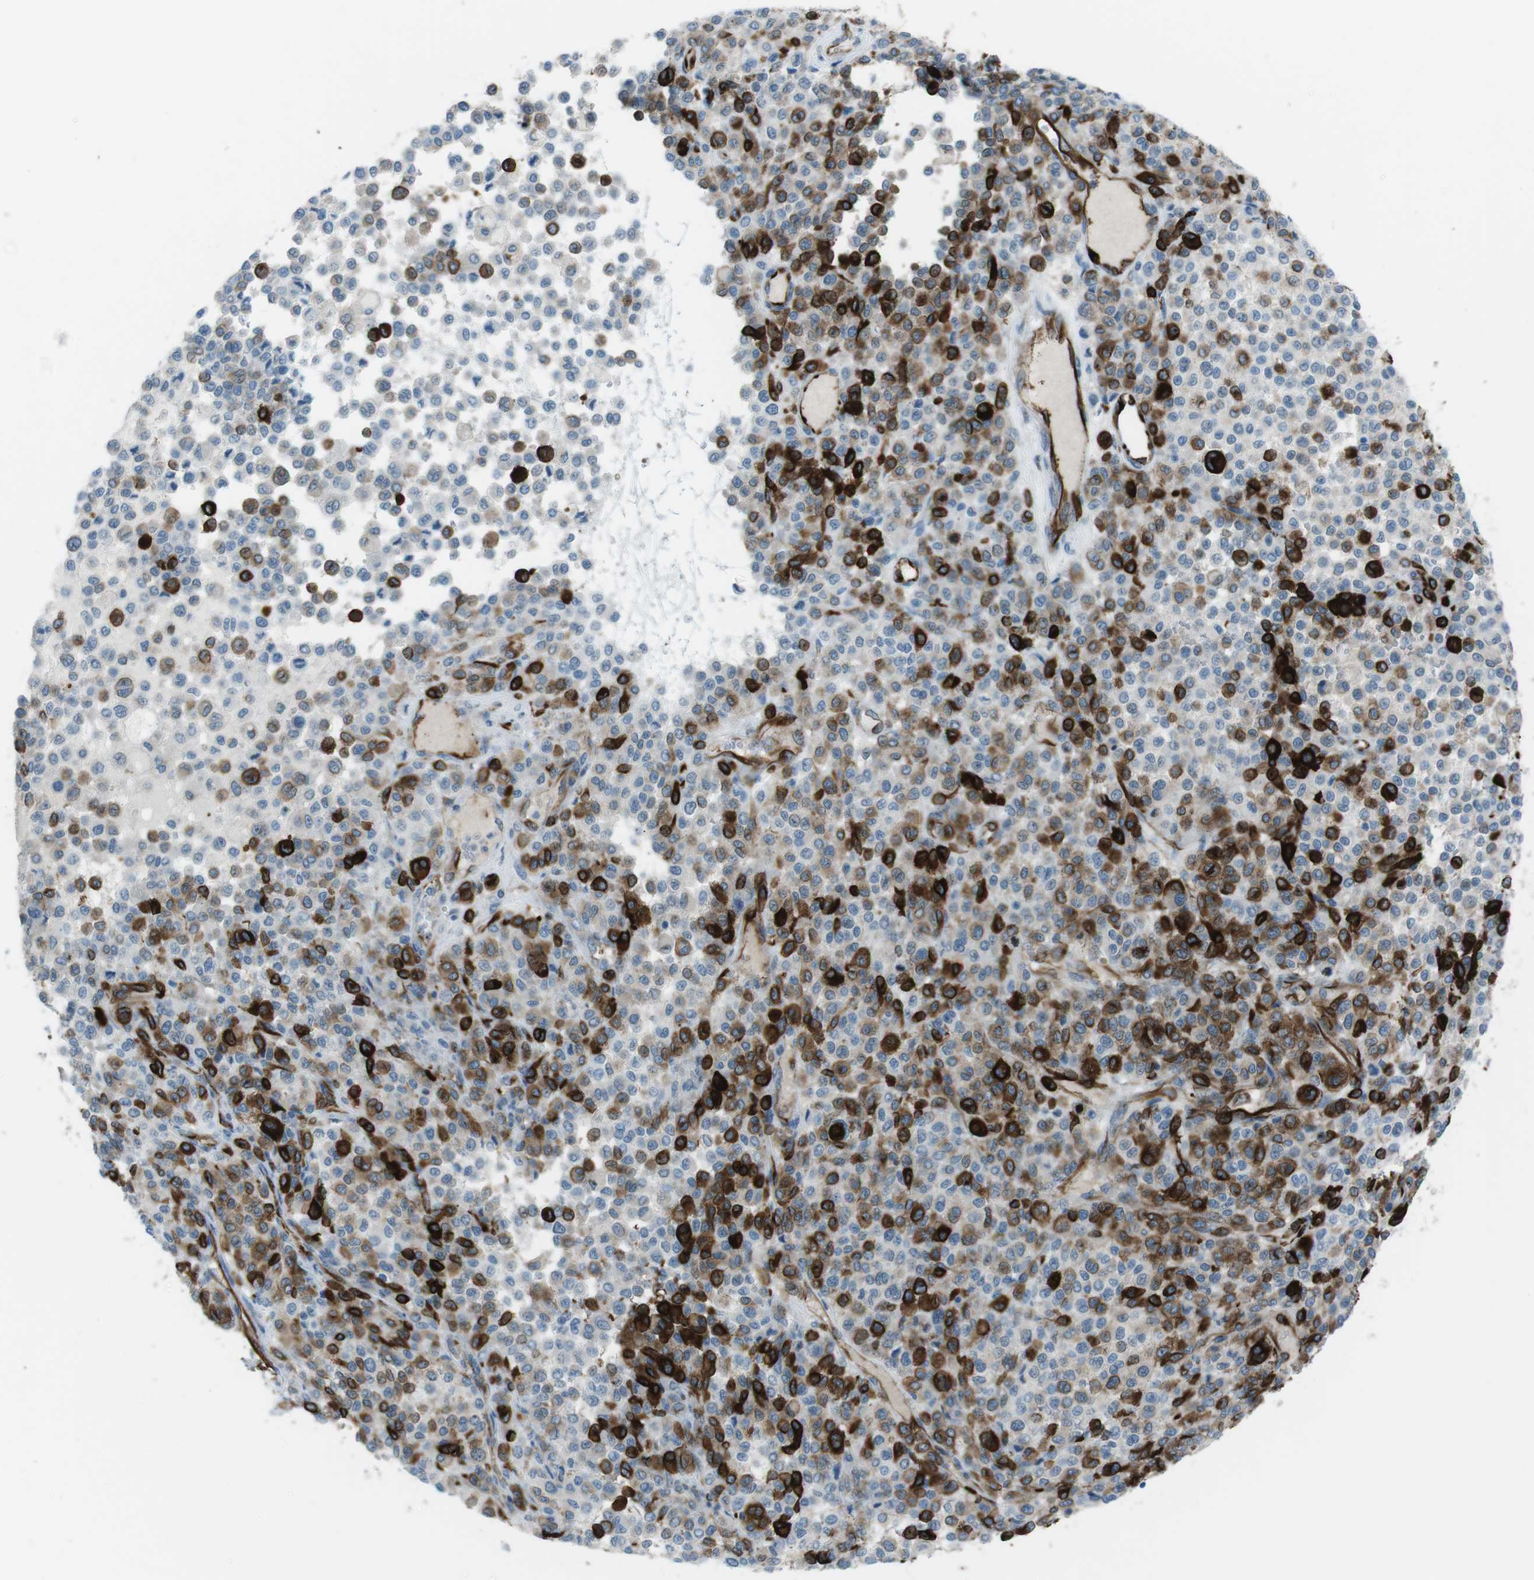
{"staining": {"intensity": "strong", "quantity": "25%-75%", "location": "cytoplasmic/membranous"}, "tissue": "melanoma", "cell_type": "Tumor cells", "image_type": "cancer", "snomed": [{"axis": "morphology", "description": "Malignant melanoma, Metastatic site"}, {"axis": "topography", "description": "Pancreas"}], "caption": "Immunohistochemistry (IHC) histopathology image of neoplastic tissue: malignant melanoma (metastatic site) stained using IHC exhibits high levels of strong protein expression localized specifically in the cytoplasmic/membranous of tumor cells, appearing as a cytoplasmic/membranous brown color.", "gene": "TUBB2A", "patient": {"sex": "female", "age": 30}}